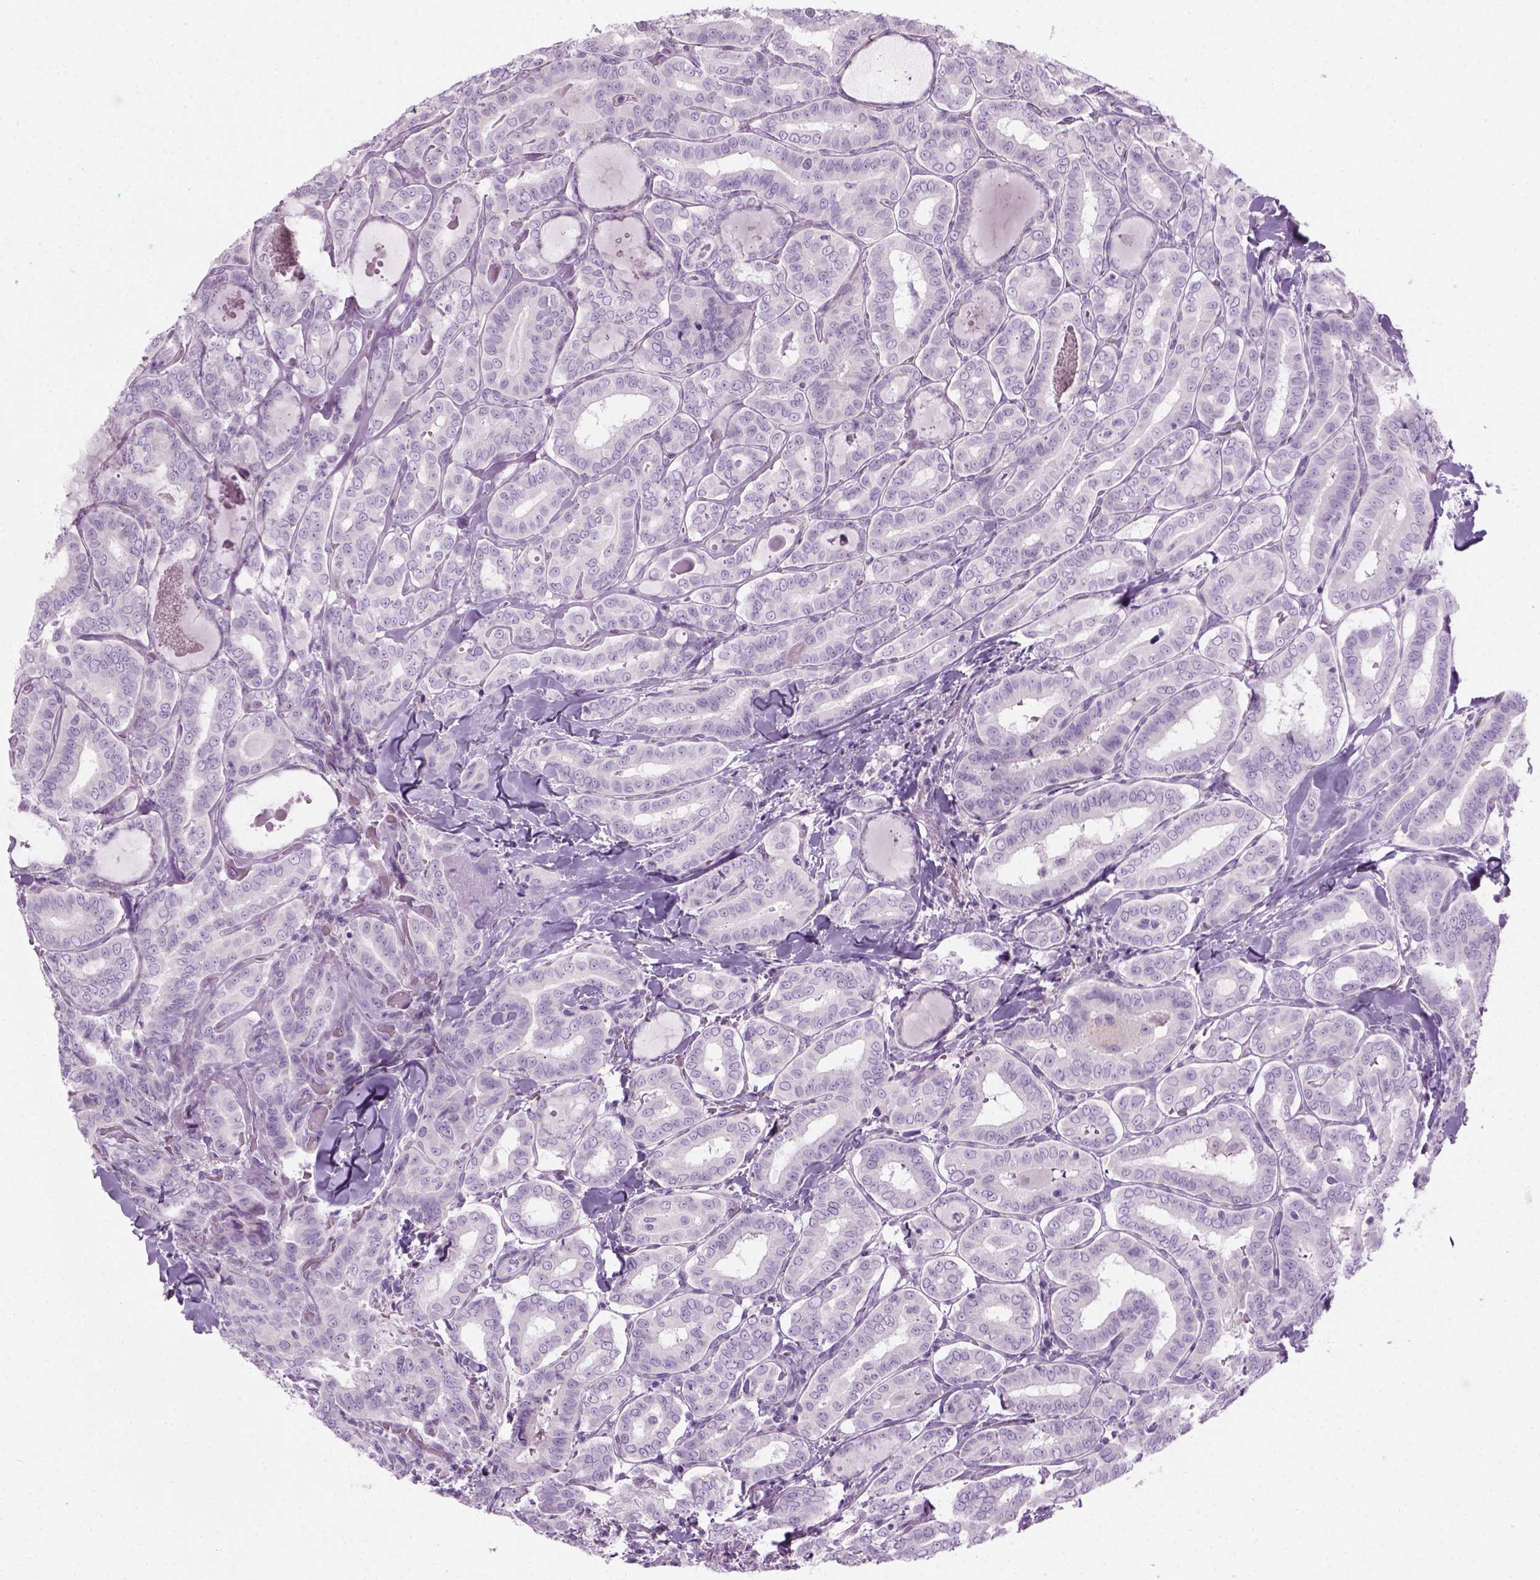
{"staining": {"intensity": "negative", "quantity": "none", "location": "none"}, "tissue": "thyroid cancer", "cell_type": "Tumor cells", "image_type": "cancer", "snomed": [{"axis": "morphology", "description": "Papillary adenocarcinoma, NOS"}, {"axis": "morphology", "description": "Papillary adenoma metastatic"}, {"axis": "topography", "description": "Thyroid gland"}], "caption": "Thyroid cancer was stained to show a protein in brown. There is no significant staining in tumor cells.", "gene": "CIBAR2", "patient": {"sex": "female", "age": 50}}